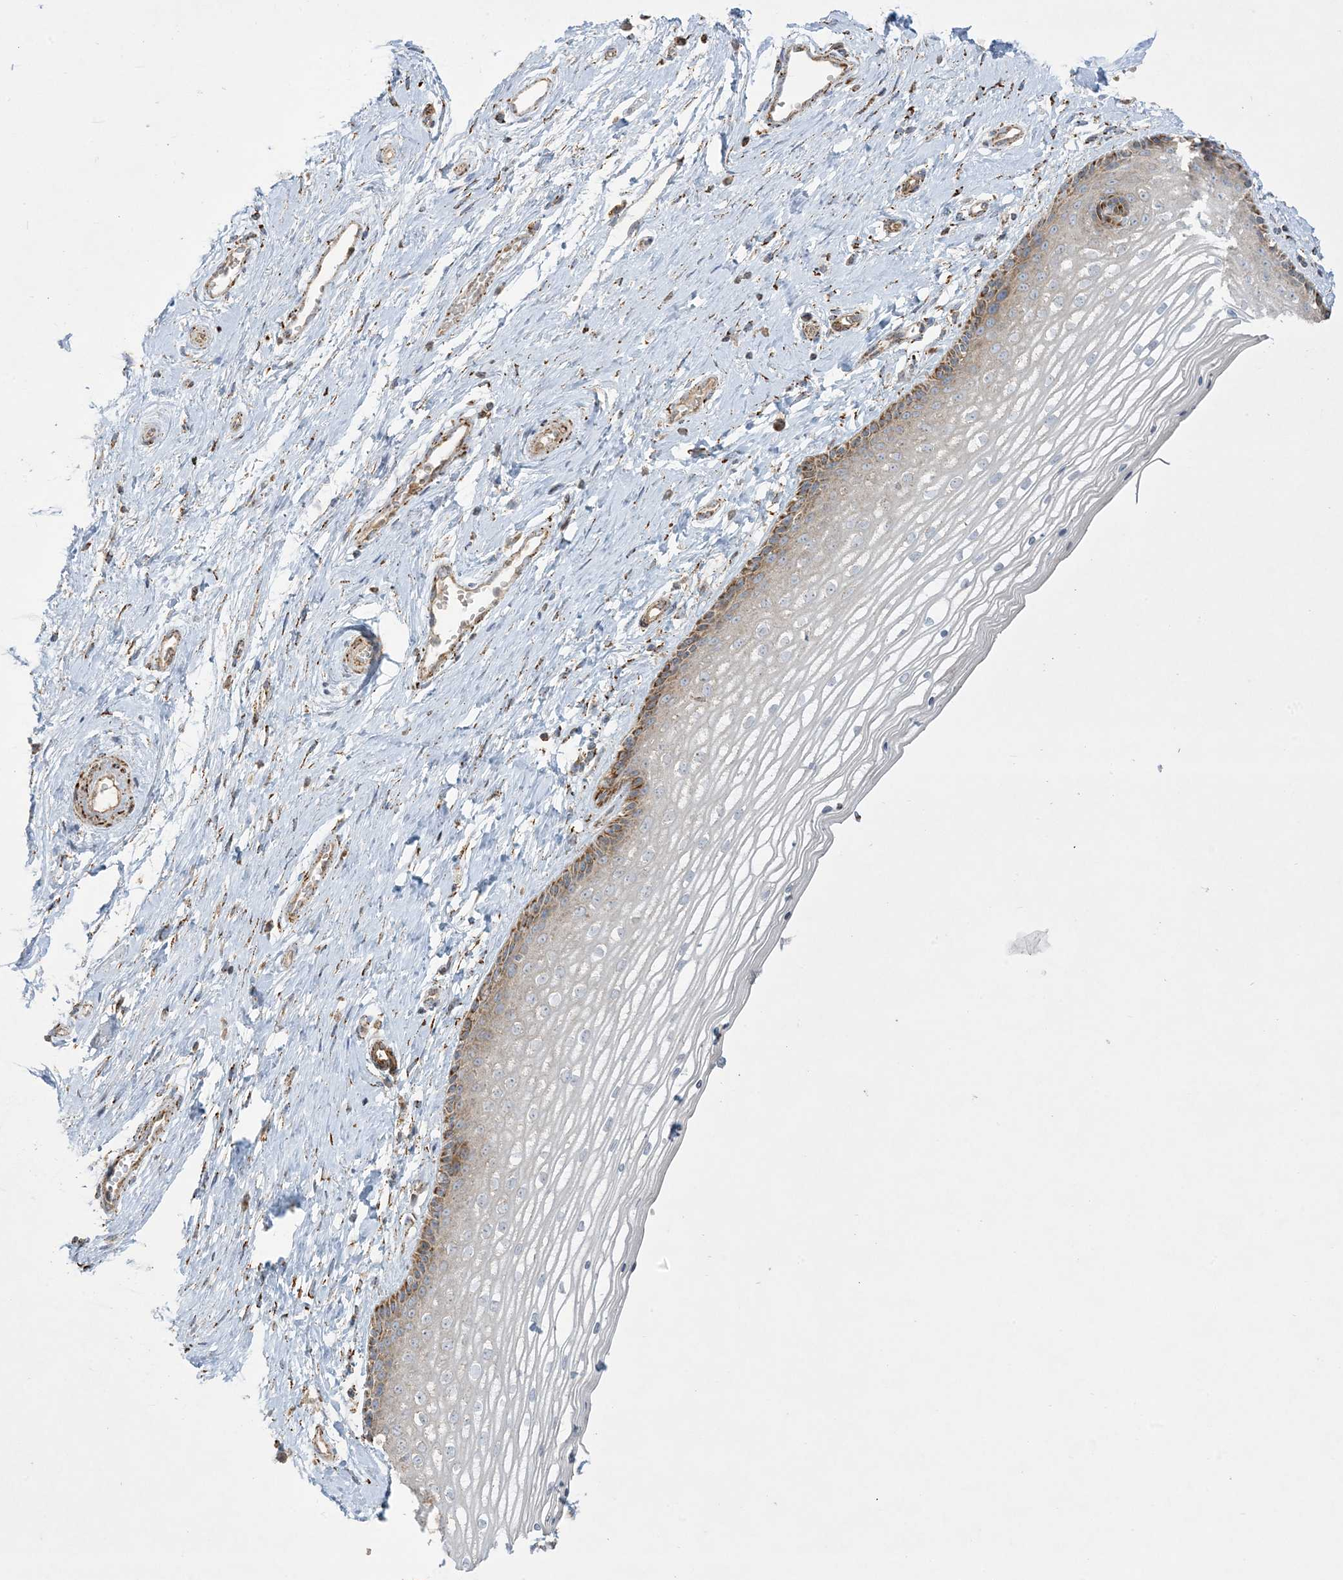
{"staining": {"intensity": "moderate", "quantity": ">75%", "location": "cytoplasmic/membranous"}, "tissue": "vagina", "cell_type": "Squamous epithelial cells", "image_type": "normal", "snomed": [{"axis": "morphology", "description": "Normal tissue, NOS"}, {"axis": "topography", "description": "Vagina"}], "caption": "The micrograph exhibits staining of unremarkable vagina, revealing moderate cytoplasmic/membranous protein positivity (brown color) within squamous epithelial cells. (Brightfield microscopy of DAB IHC at high magnification).", "gene": "NDUFAF3", "patient": {"sex": "female", "age": 46}}